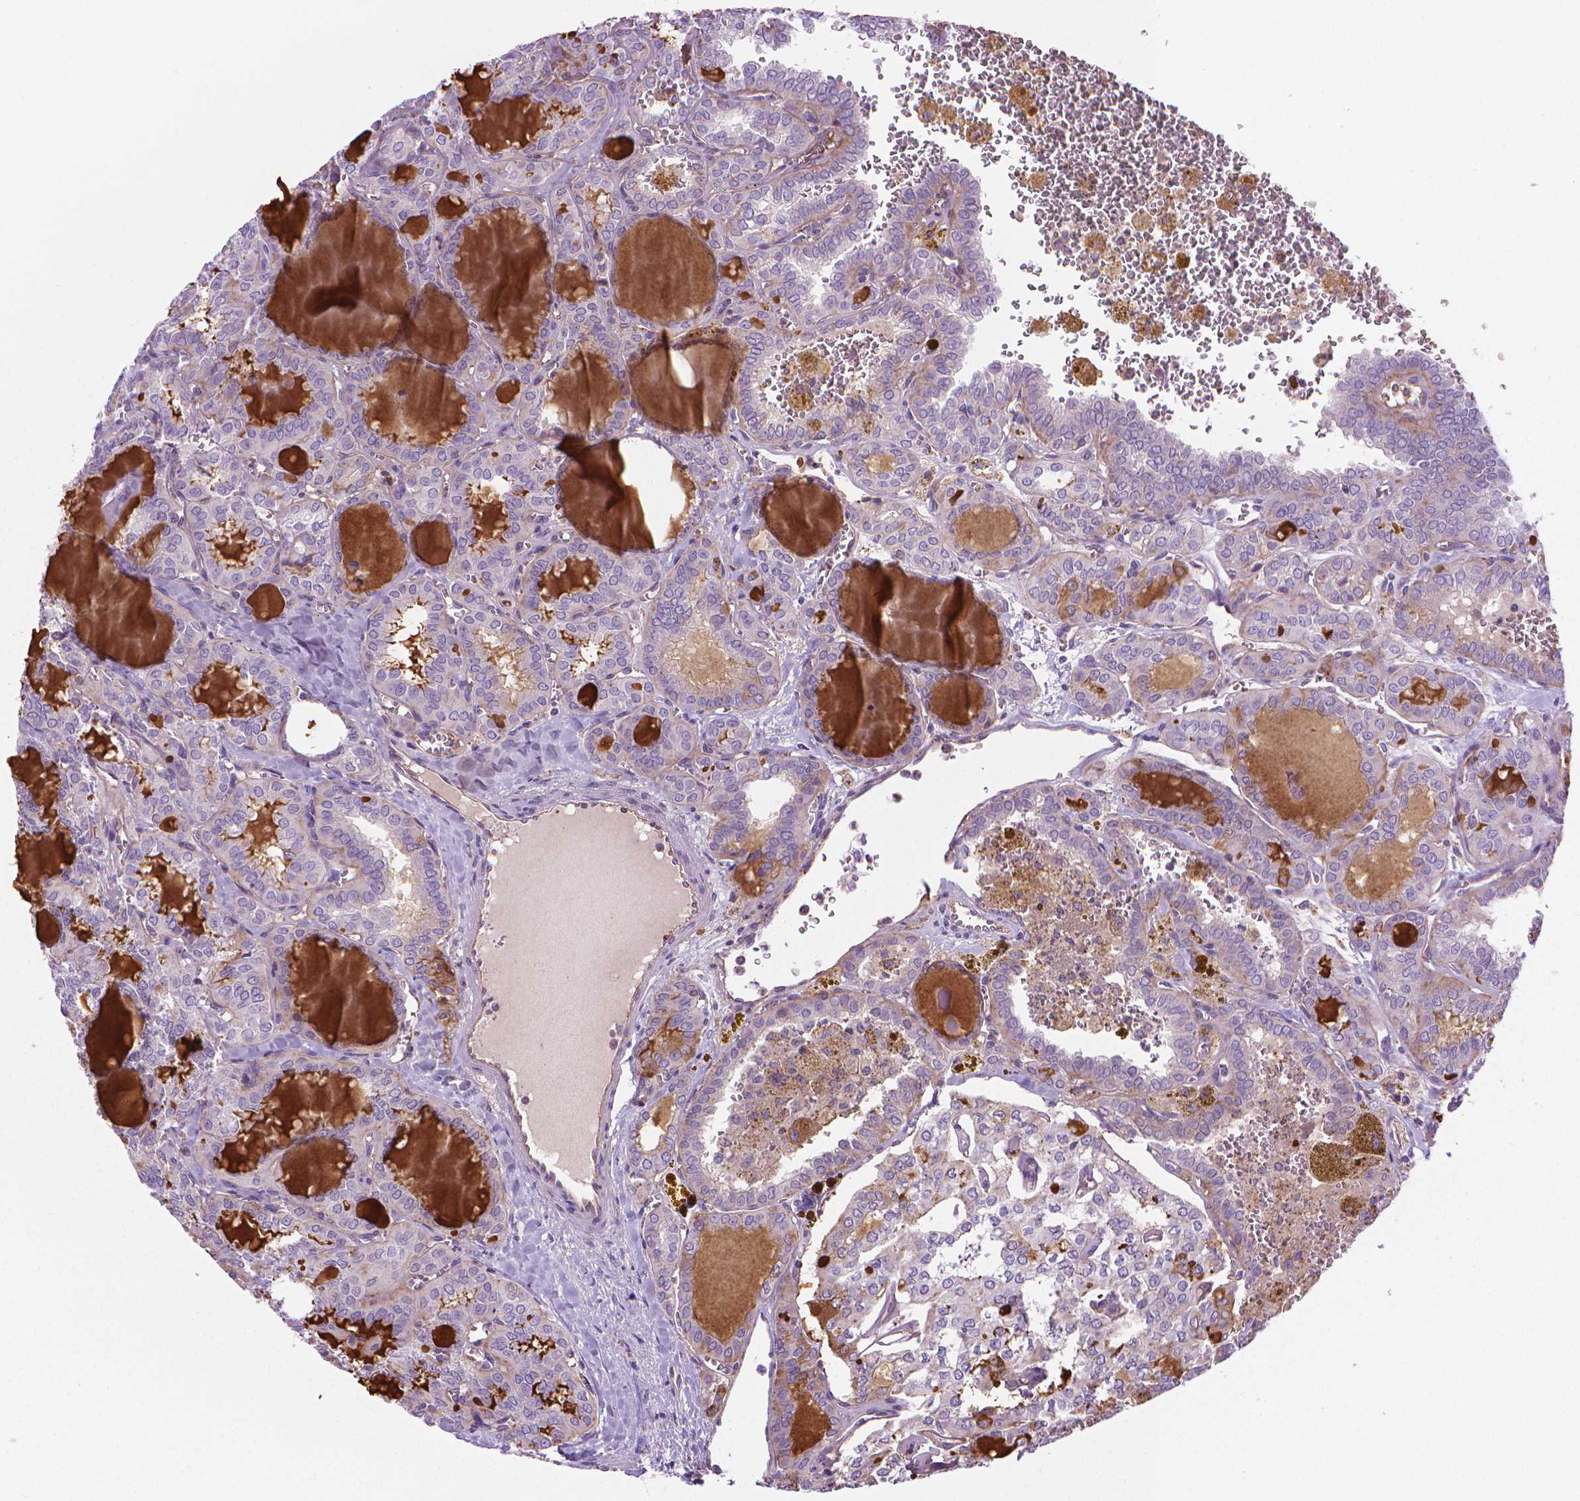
{"staining": {"intensity": "negative", "quantity": "none", "location": "none"}, "tissue": "thyroid cancer", "cell_type": "Tumor cells", "image_type": "cancer", "snomed": [{"axis": "morphology", "description": "Papillary adenocarcinoma, NOS"}, {"axis": "topography", "description": "Thyroid gland"}], "caption": "A micrograph of thyroid cancer stained for a protein displays no brown staining in tumor cells.", "gene": "SLC51B", "patient": {"sex": "female", "age": 41}}